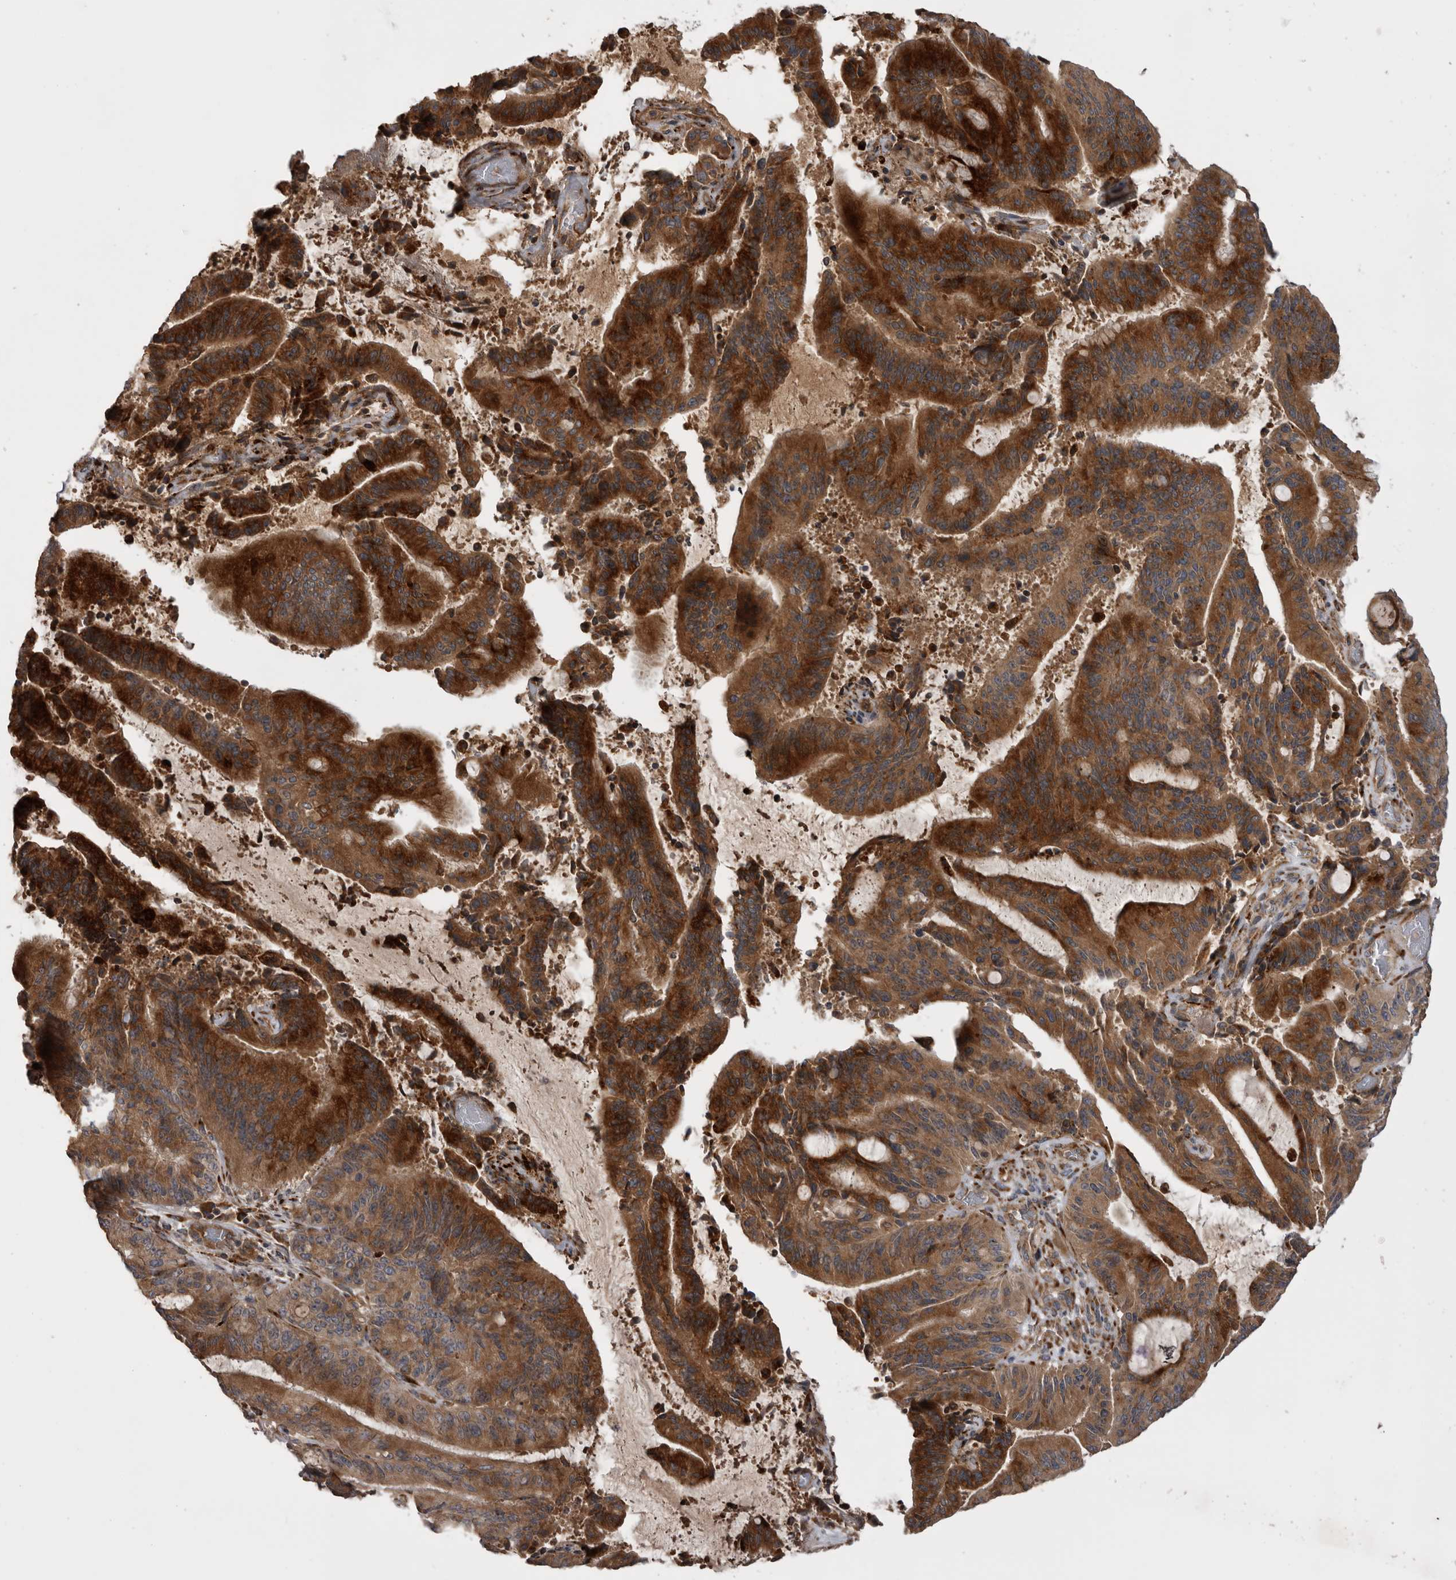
{"staining": {"intensity": "strong", "quantity": ">75%", "location": "cytoplasmic/membranous"}, "tissue": "liver cancer", "cell_type": "Tumor cells", "image_type": "cancer", "snomed": [{"axis": "morphology", "description": "Normal tissue, NOS"}, {"axis": "morphology", "description": "Cholangiocarcinoma"}, {"axis": "topography", "description": "Liver"}, {"axis": "topography", "description": "Peripheral nerve tissue"}], "caption": "Liver cholangiocarcinoma was stained to show a protein in brown. There is high levels of strong cytoplasmic/membranous expression in approximately >75% of tumor cells.", "gene": "RAB3GAP2", "patient": {"sex": "female", "age": 73}}